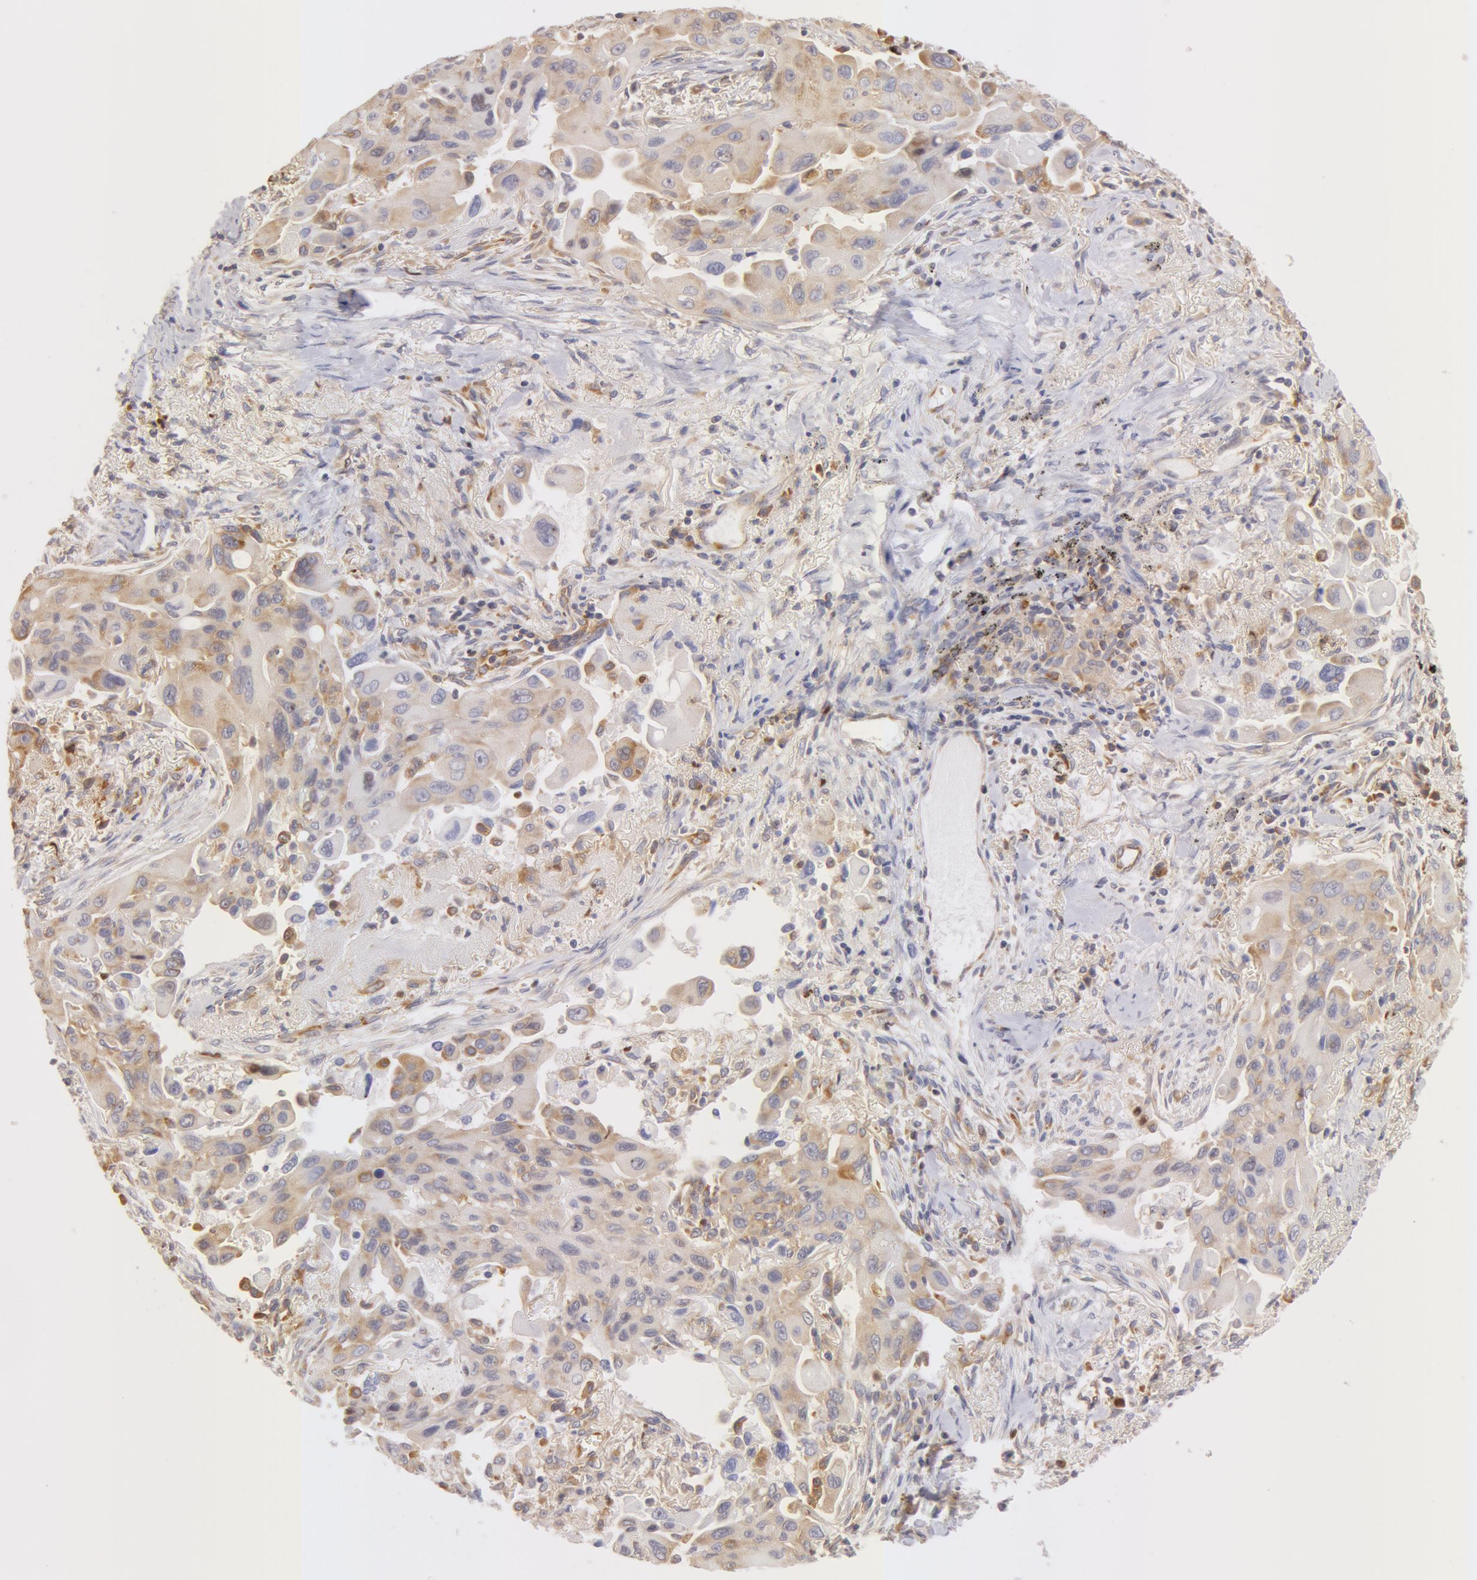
{"staining": {"intensity": "negative", "quantity": "none", "location": "none"}, "tissue": "lung cancer", "cell_type": "Tumor cells", "image_type": "cancer", "snomed": [{"axis": "morphology", "description": "Adenocarcinoma, NOS"}, {"axis": "topography", "description": "Lung"}], "caption": "High power microscopy photomicrograph of an immunohistochemistry (IHC) histopathology image of lung cancer (adenocarcinoma), revealing no significant positivity in tumor cells.", "gene": "DDX3Y", "patient": {"sex": "male", "age": 68}}